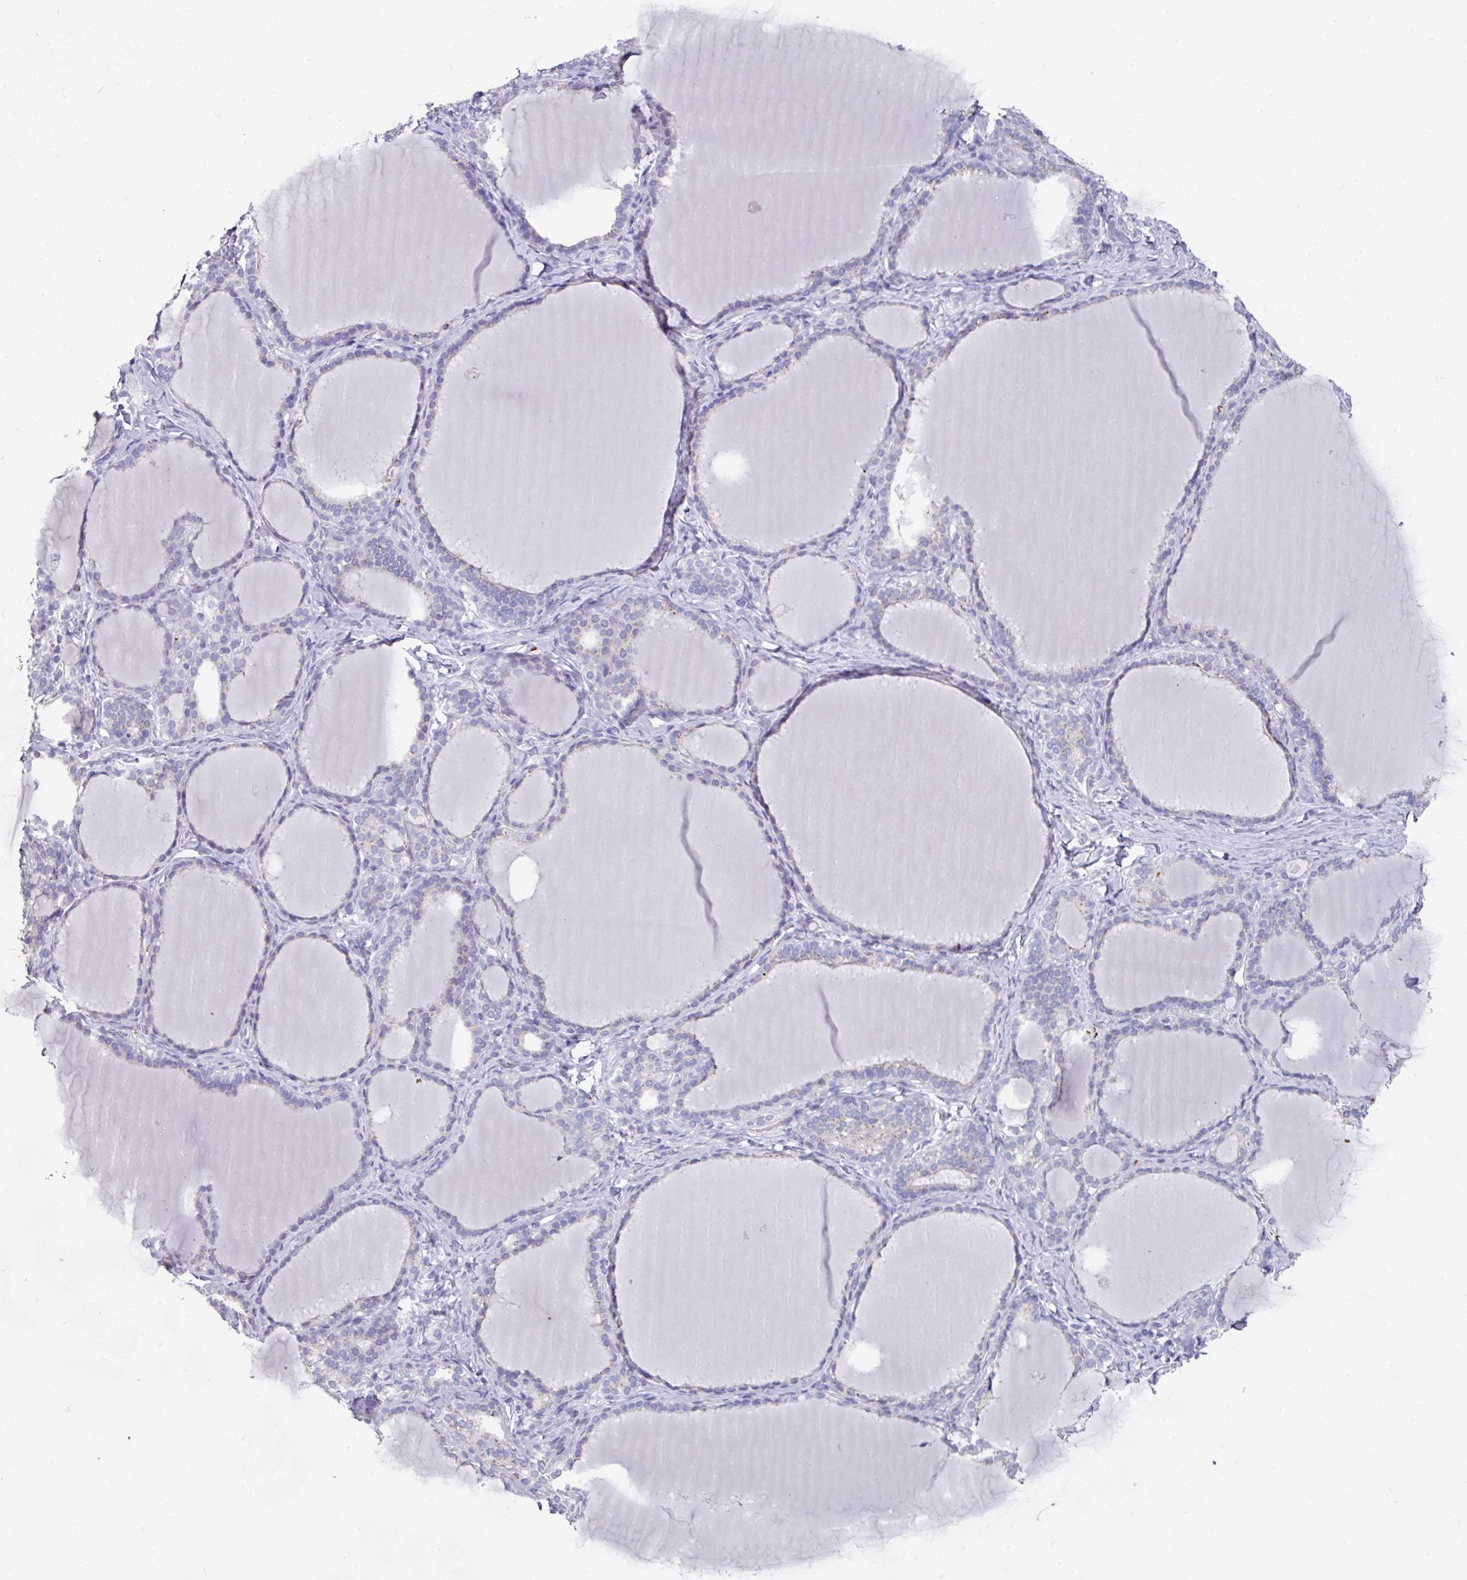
{"staining": {"intensity": "weak", "quantity": "<25%", "location": "cytoplasmic/membranous"}, "tissue": "thyroid gland", "cell_type": "Glandular cells", "image_type": "normal", "snomed": [{"axis": "morphology", "description": "Normal tissue, NOS"}, {"axis": "topography", "description": "Thyroid gland"}], "caption": "Immunohistochemistry micrograph of benign human thyroid gland stained for a protein (brown), which displays no positivity in glandular cells. (IHC, brightfield microscopy, high magnification).", "gene": "VKORC1L1", "patient": {"sex": "female", "age": 31}}